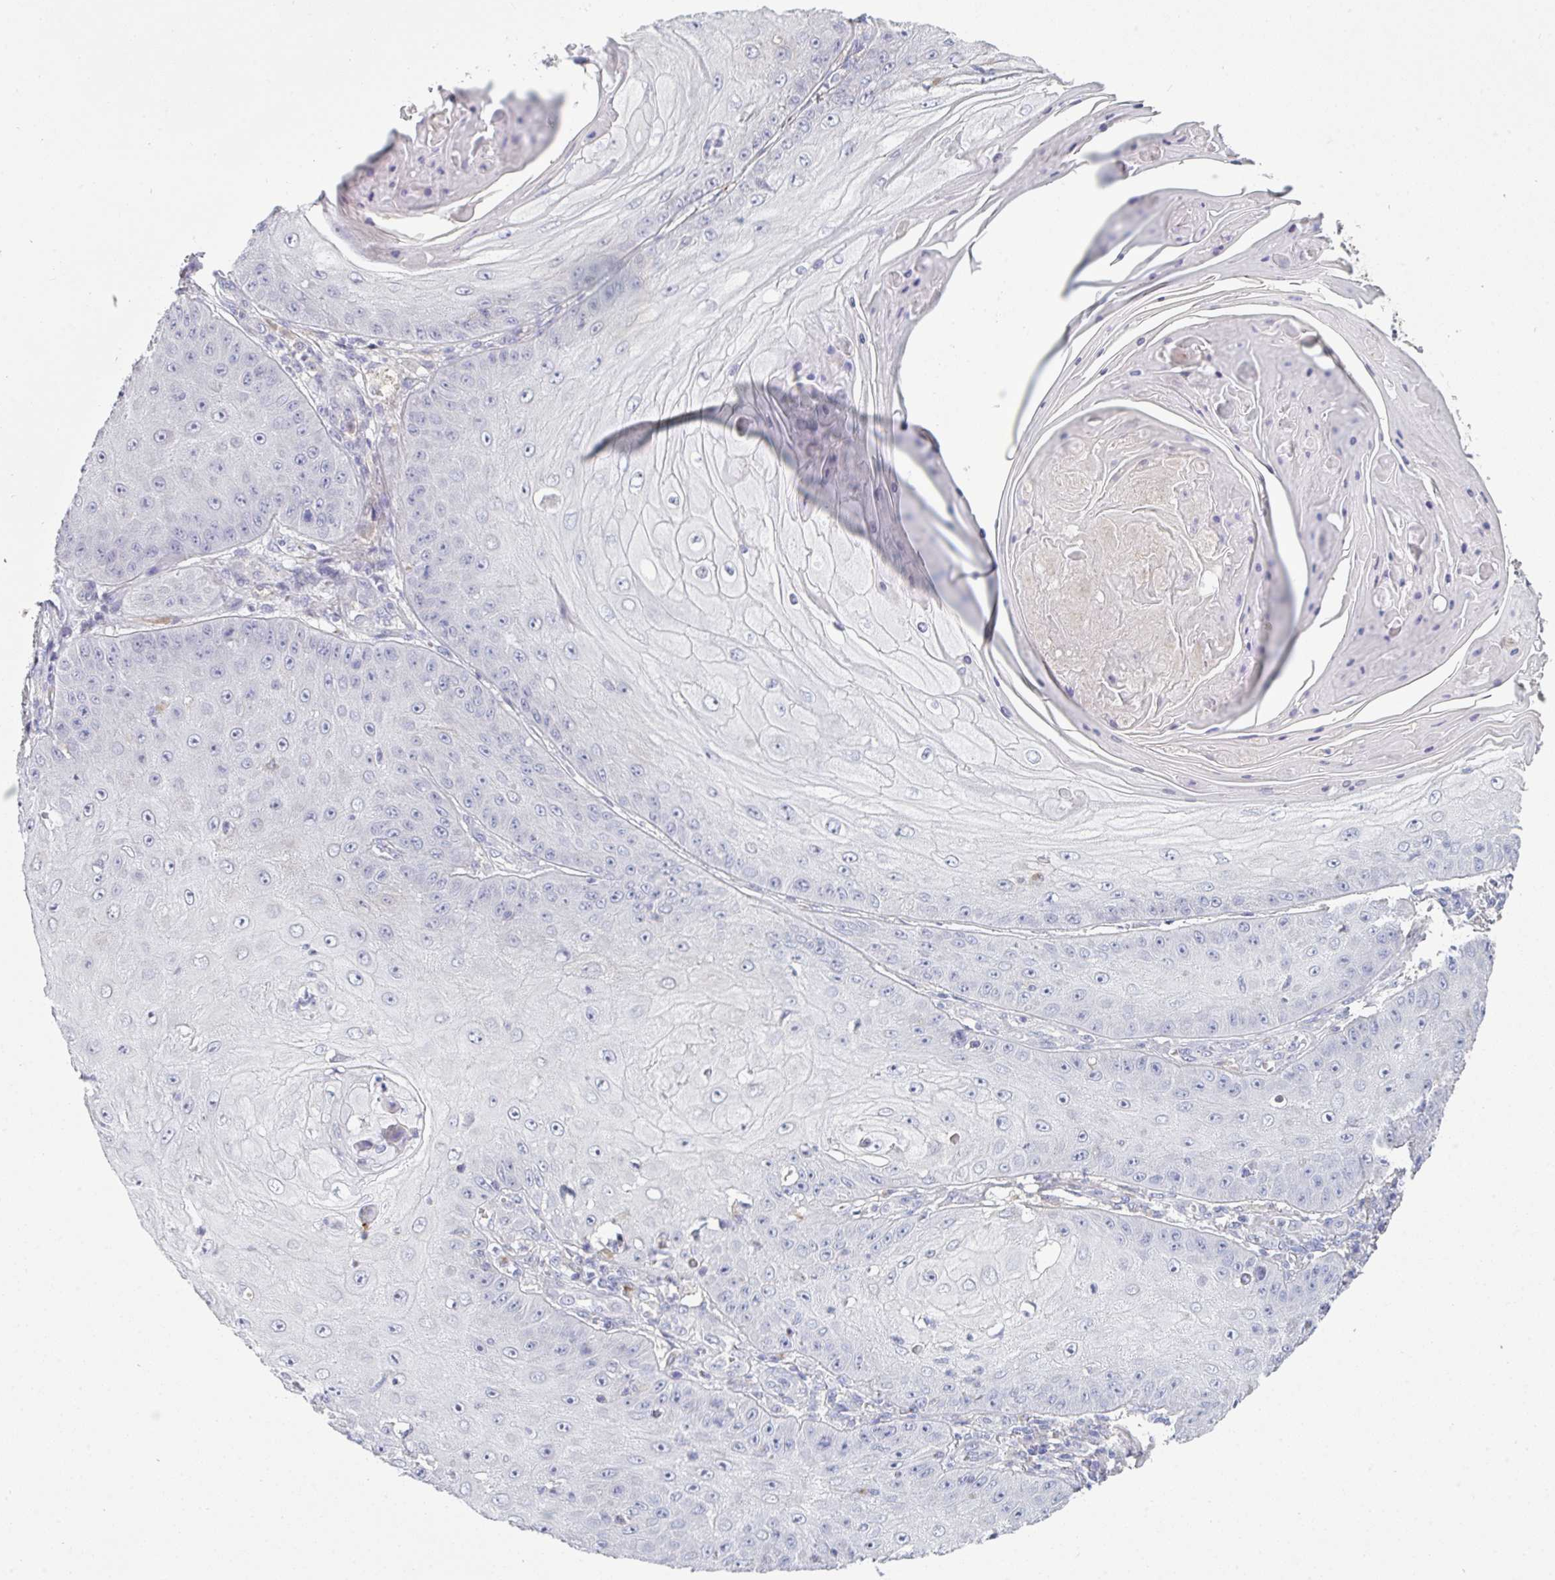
{"staining": {"intensity": "negative", "quantity": "none", "location": "none"}, "tissue": "skin cancer", "cell_type": "Tumor cells", "image_type": "cancer", "snomed": [{"axis": "morphology", "description": "Squamous cell carcinoma, NOS"}, {"axis": "topography", "description": "Skin"}], "caption": "DAB immunohistochemical staining of skin squamous cell carcinoma displays no significant expression in tumor cells.", "gene": "HGFAC", "patient": {"sex": "male", "age": 70}}